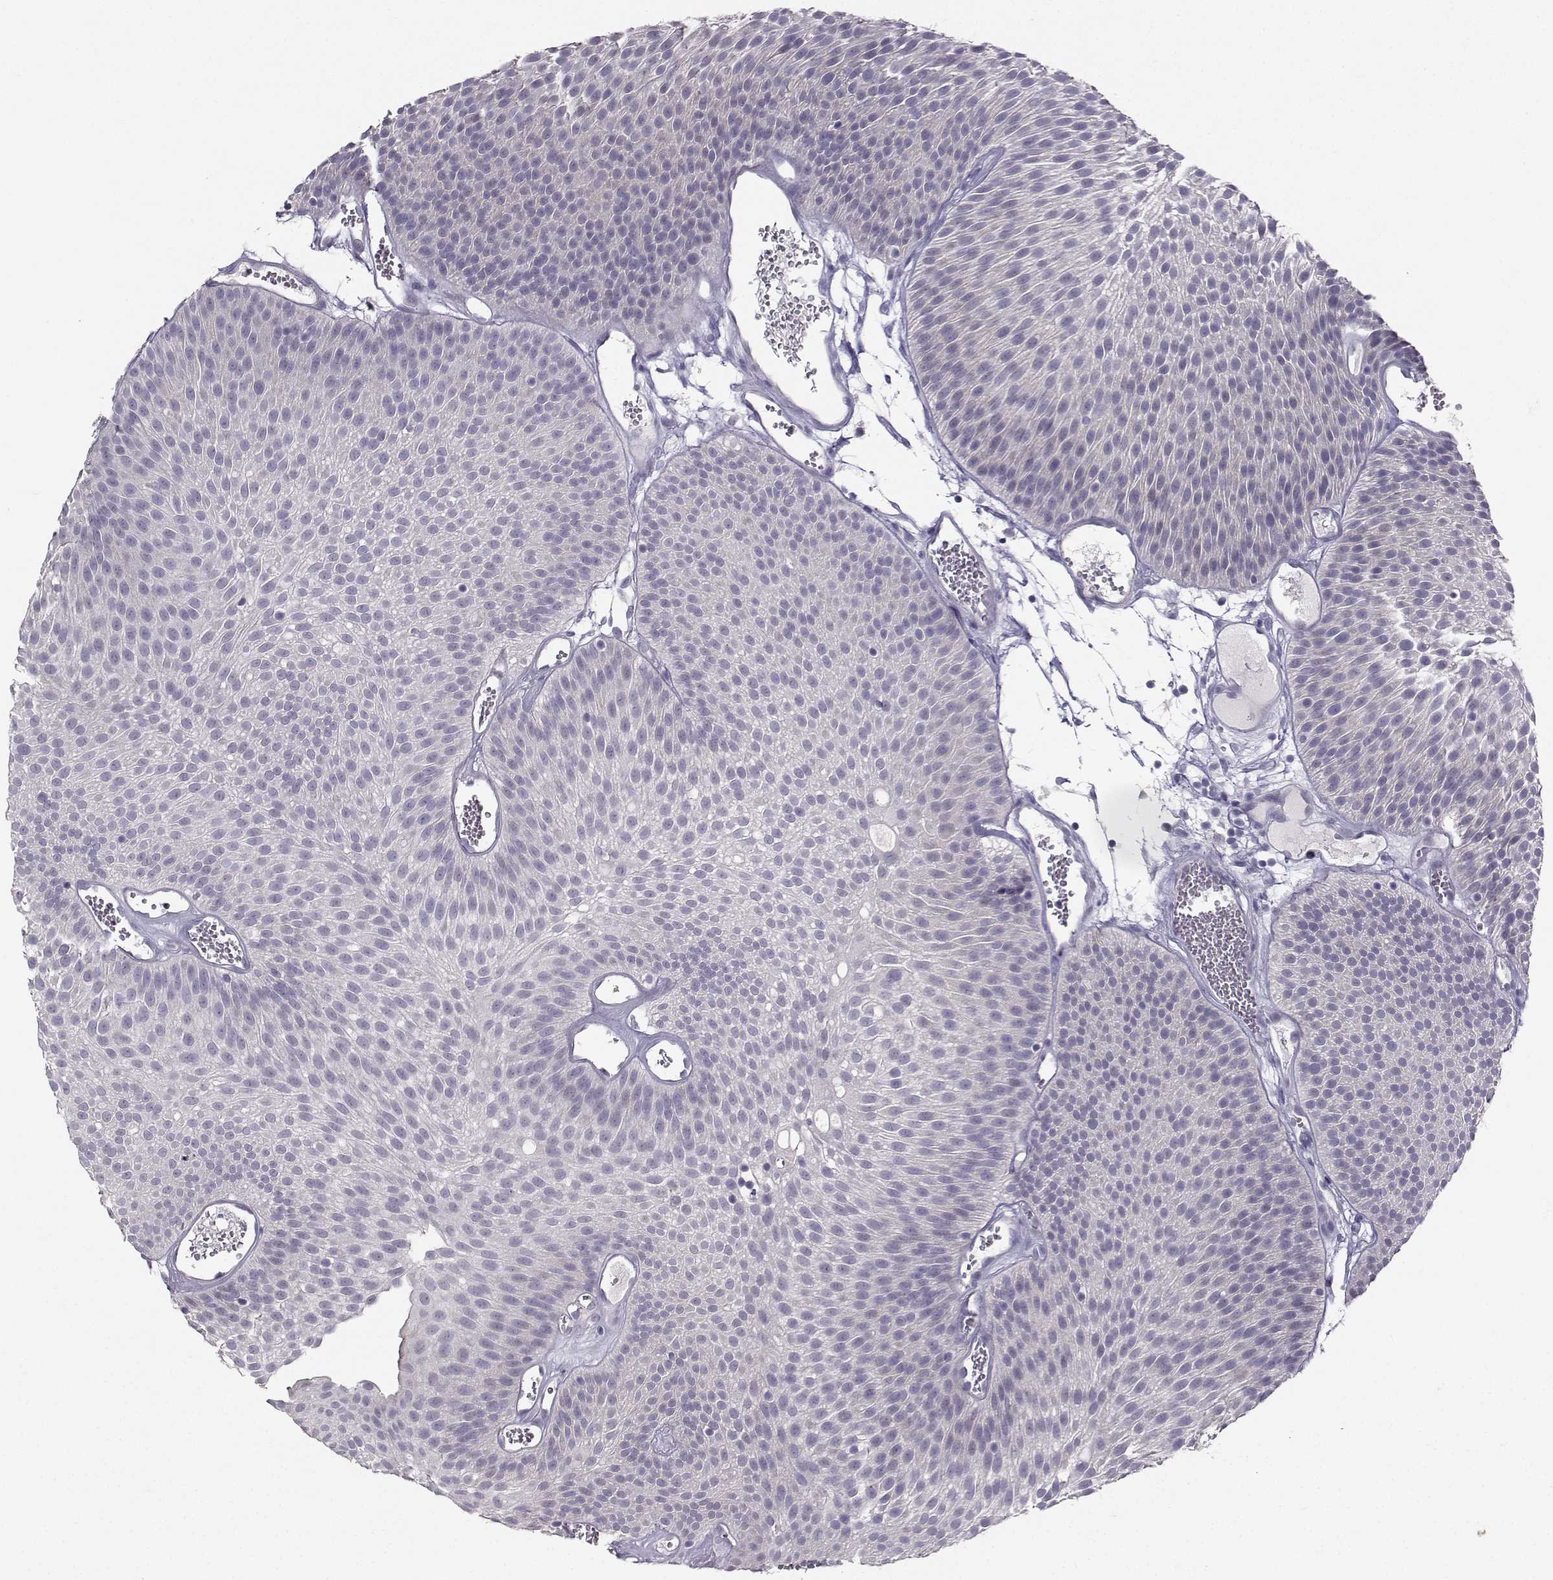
{"staining": {"intensity": "negative", "quantity": "none", "location": "none"}, "tissue": "urothelial cancer", "cell_type": "Tumor cells", "image_type": "cancer", "snomed": [{"axis": "morphology", "description": "Urothelial carcinoma, Low grade"}, {"axis": "topography", "description": "Urinary bladder"}], "caption": "A high-resolution micrograph shows IHC staining of urothelial carcinoma (low-grade), which exhibits no significant staining in tumor cells.", "gene": "PKP2", "patient": {"sex": "male", "age": 52}}